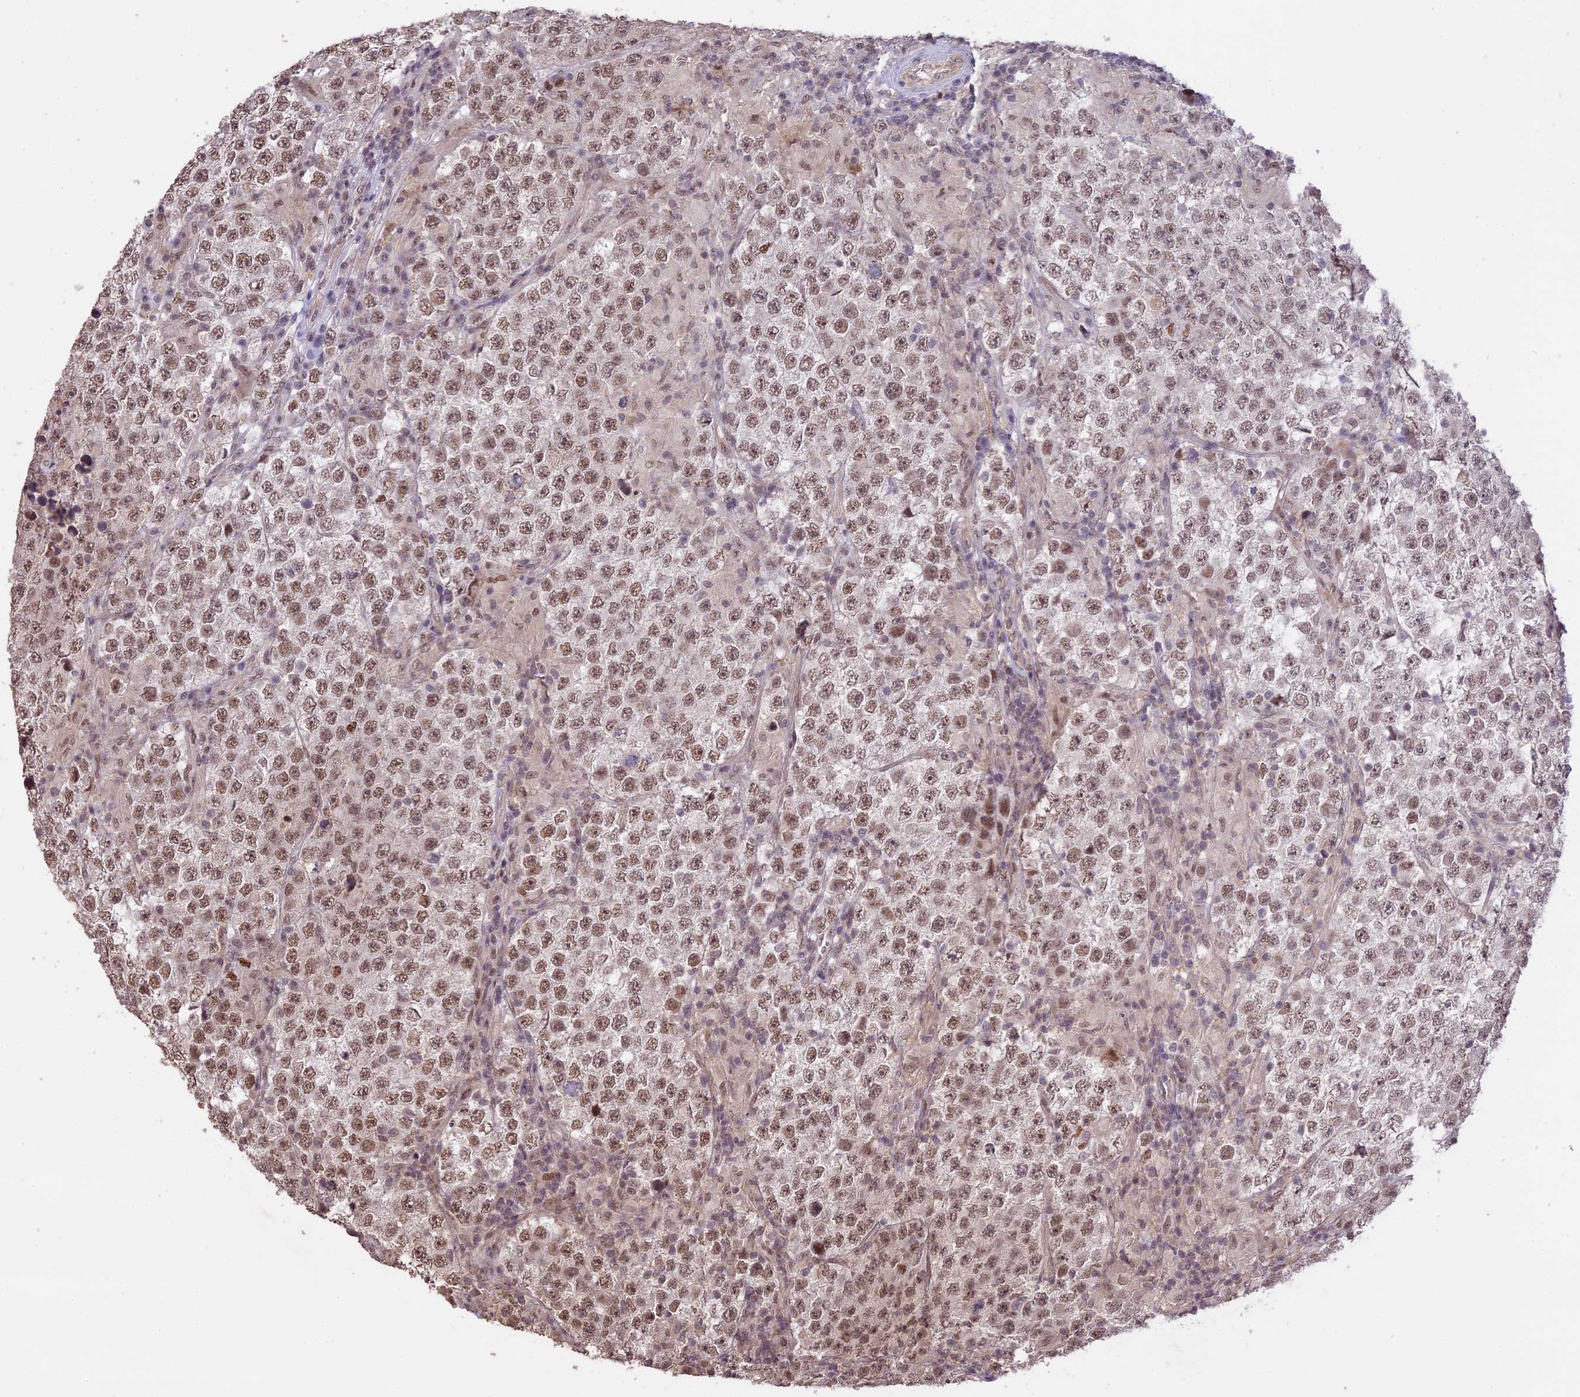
{"staining": {"intensity": "moderate", "quantity": ">75%", "location": "nuclear"}, "tissue": "testis cancer", "cell_type": "Tumor cells", "image_type": "cancer", "snomed": [{"axis": "morphology", "description": "Normal tissue, NOS"}, {"axis": "morphology", "description": "Urothelial carcinoma, High grade"}, {"axis": "morphology", "description": "Seminoma, NOS"}, {"axis": "morphology", "description": "Carcinoma, Embryonal, NOS"}, {"axis": "topography", "description": "Urinary bladder"}, {"axis": "topography", "description": "Testis"}], "caption": "A brown stain highlights moderate nuclear staining of a protein in testis high-grade urothelial carcinoma tumor cells. Using DAB (3,3'-diaminobenzidine) (brown) and hematoxylin (blue) stains, captured at high magnification using brightfield microscopy.", "gene": "TIGD7", "patient": {"sex": "male", "age": 41}}